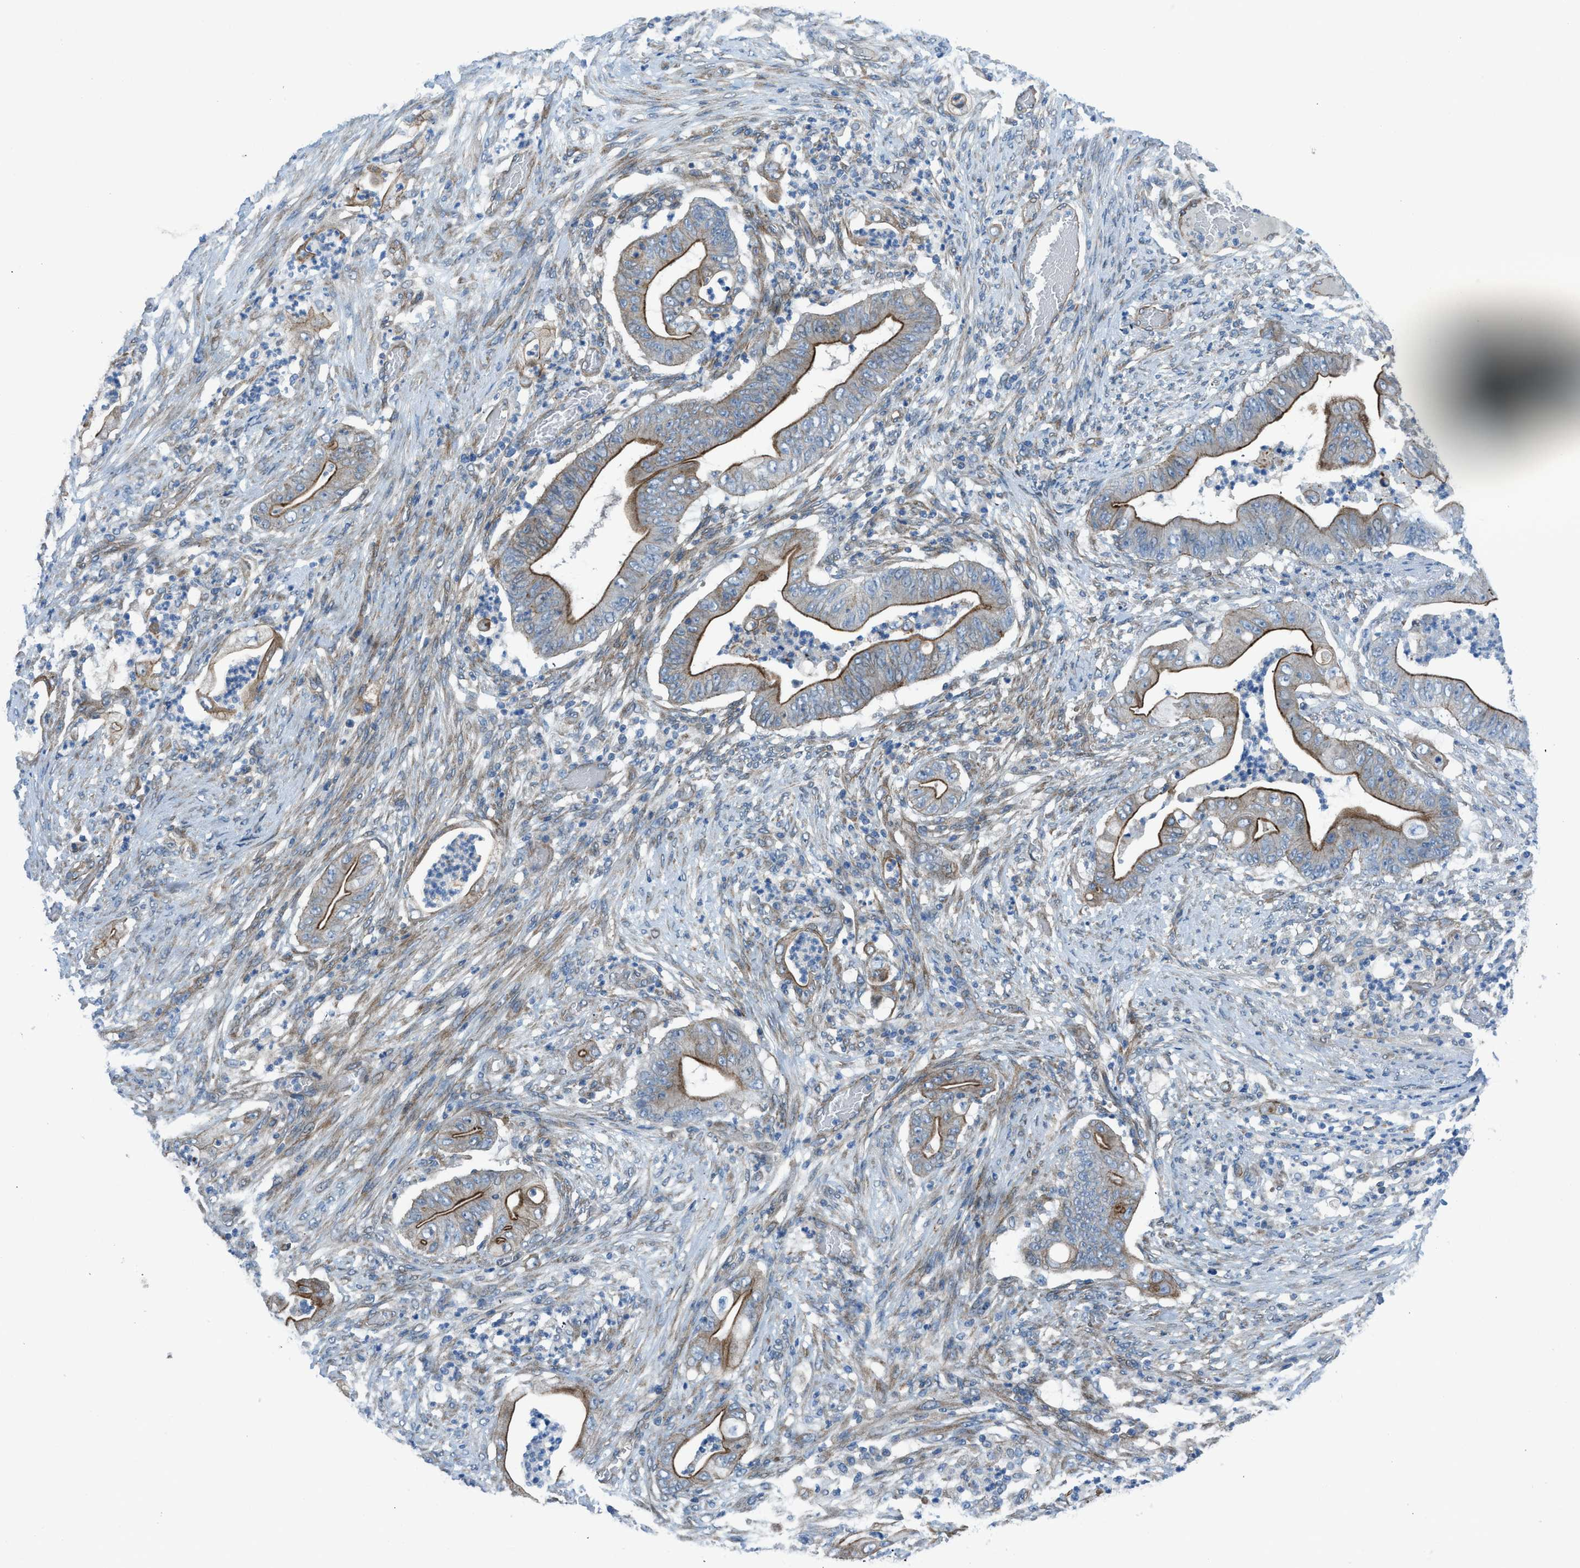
{"staining": {"intensity": "moderate", "quantity": "25%-75%", "location": "cytoplasmic/membranous"}, "tissue": "stomach cancer", "cell_type": "Tumor cells", "image_type": "cancer", "snomed": [{"axis": "morphology", "description": "Adenocarcinoma, NOS"}, {"axis": "topography", "description": "Stomach"}], "caption": "Immunohistochemical staining of adenocarcinoma (stomach) shows medium levels of moderate cytoplasmic/membranous protein staining in approximately 25%-75% of tumor cells. (brown staining indicates protein expression, while blue staining denotes nuclei).", "gene": "PRKN", "patient": {"sex": "female", "age": 73}}